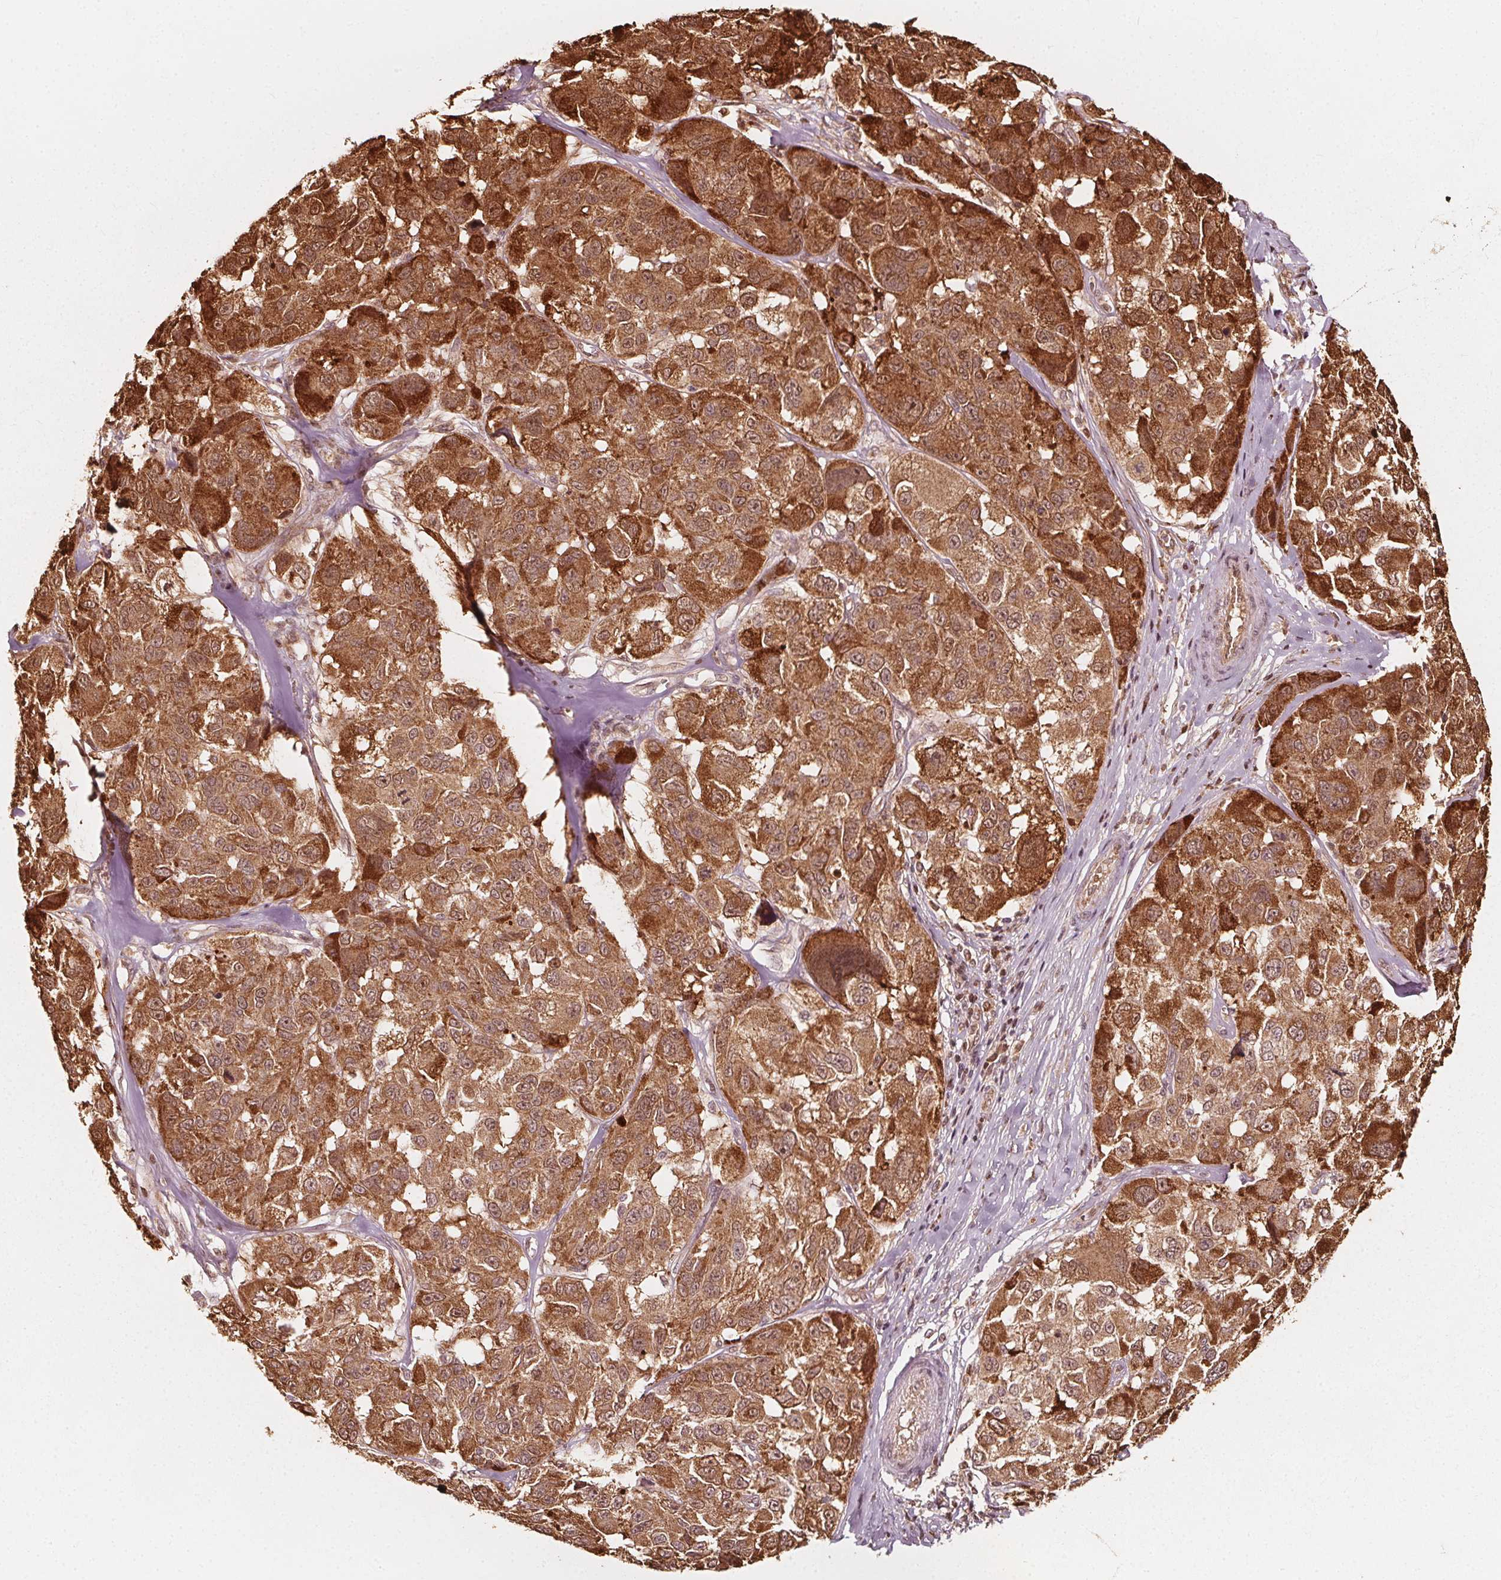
{"staining": {"intensity": "strong", "quantity": ">75%", "location": "cytoplasmic/membranous"}, "tissue": "melanoma", "cell_type": "Tumor cells", "image_type": "cancer", "snomed": [{"axis": "morphology", "description": "Malignant melanoma, NOS"}, {"axis": "topography", "description": "Skin"}], "caption": "Immunohistochemical staining of human malignant melanoma displays strong cytoplasmic/membranous protein expression in approximately >75% of tumor cells.", "gene": "AIP", "patient": {"sex": "female", "age": 66}}